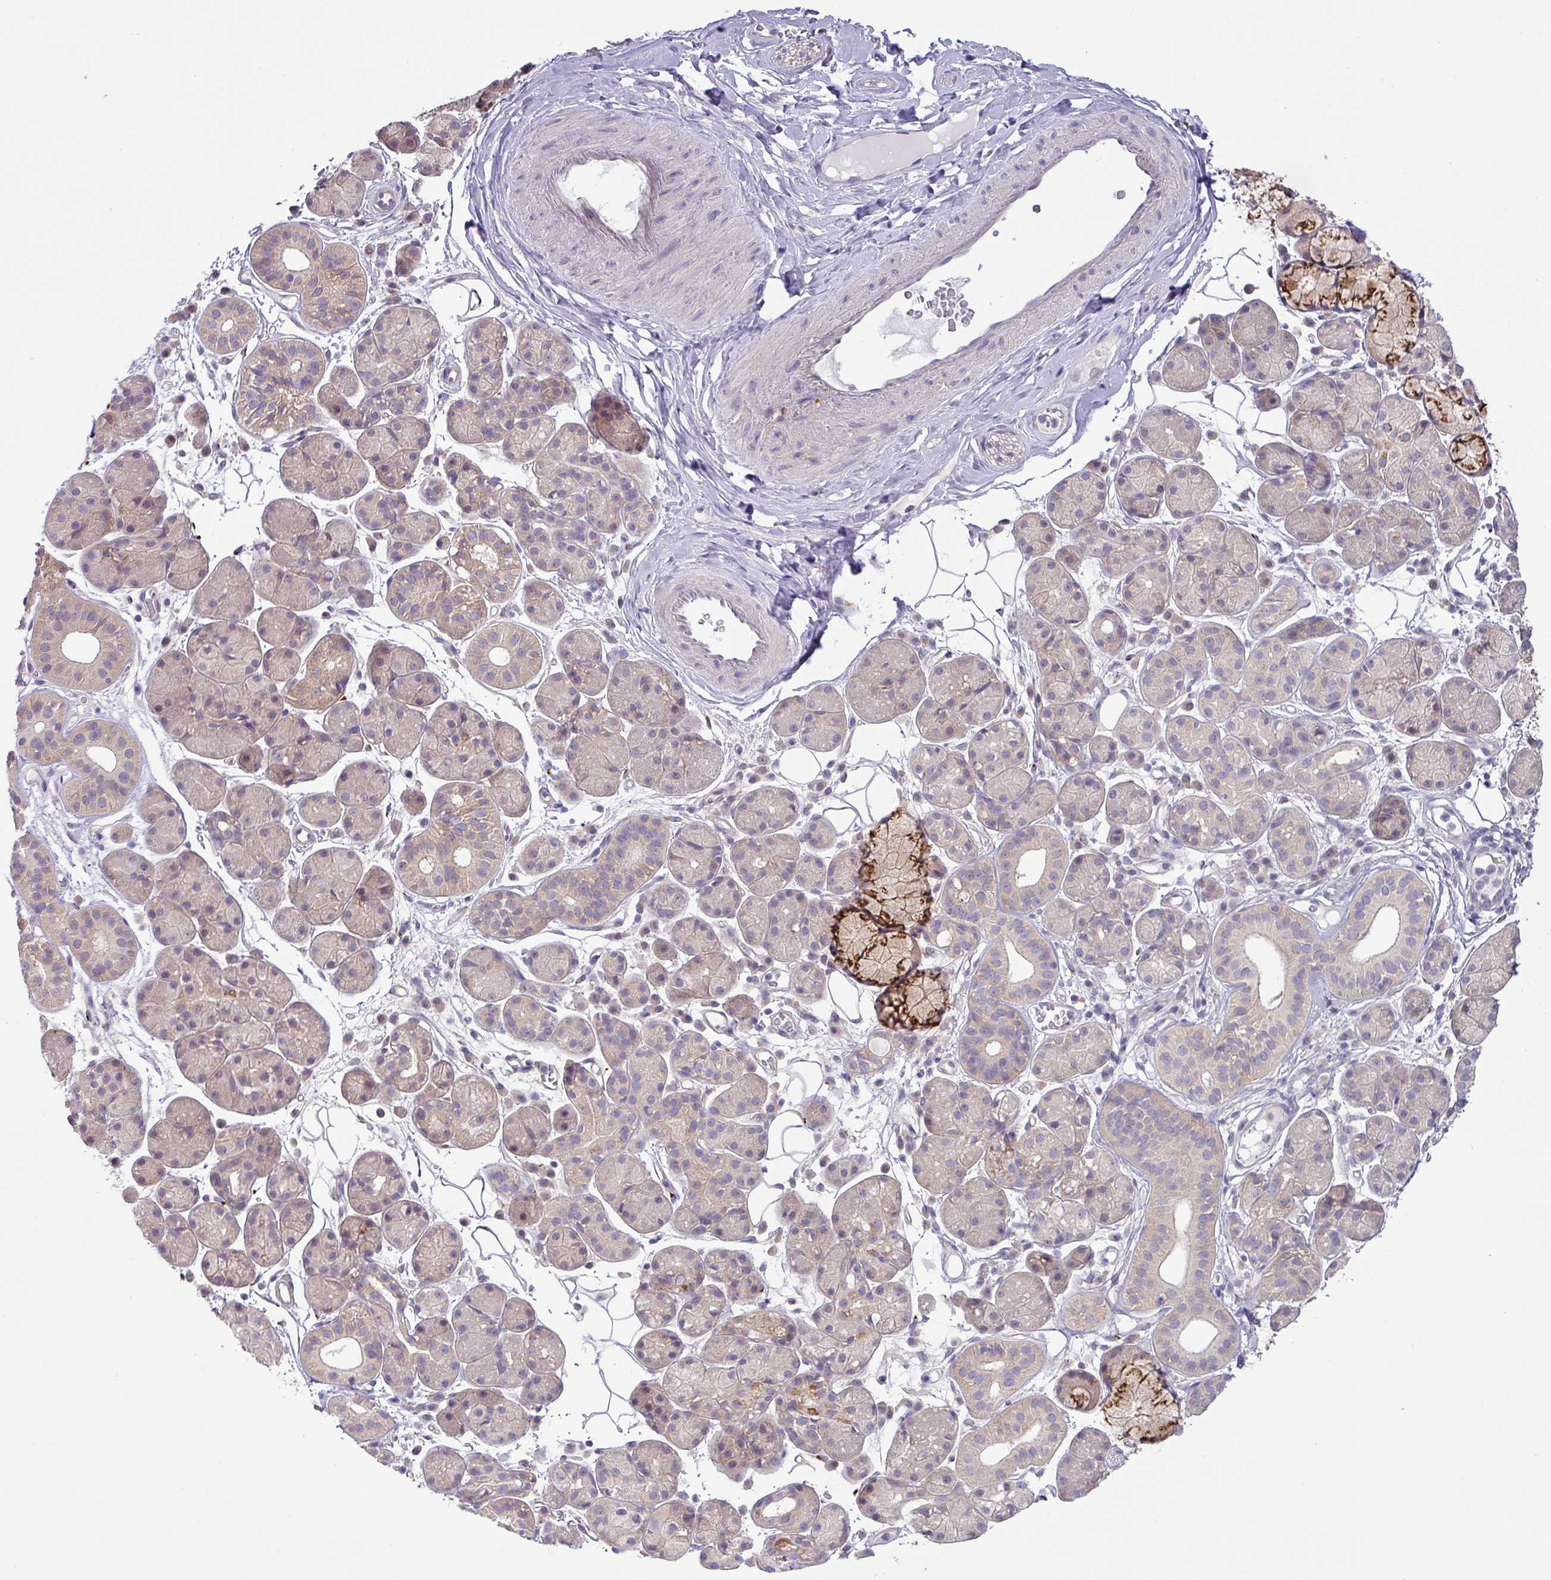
{"staining": {"intensity": "strong", "quantity": "<25%", "location": "cytoplasmic/membranous"}, "tissue": "salivary gland", "cell_type": "Glandular cells", "image_type": "normal", "snomed": [{"axis": "morphology", "description": "Squamous cell carcinoma, NOS"}, {"axis": "topography", "description": "Skin"}, {"axis": "topography", "description": "Head-Neck"}], "caption": "Immunohistochemical staining of unremarkable human salivary gland reveals <25% levels of strong cytoplasmic/membranous protein expression in about <25% of glandular cells. (IHC, brightfield microscopy, high magnification).", "gene": "GALNT12", "patient": {"sex": "male", "age": 80}}